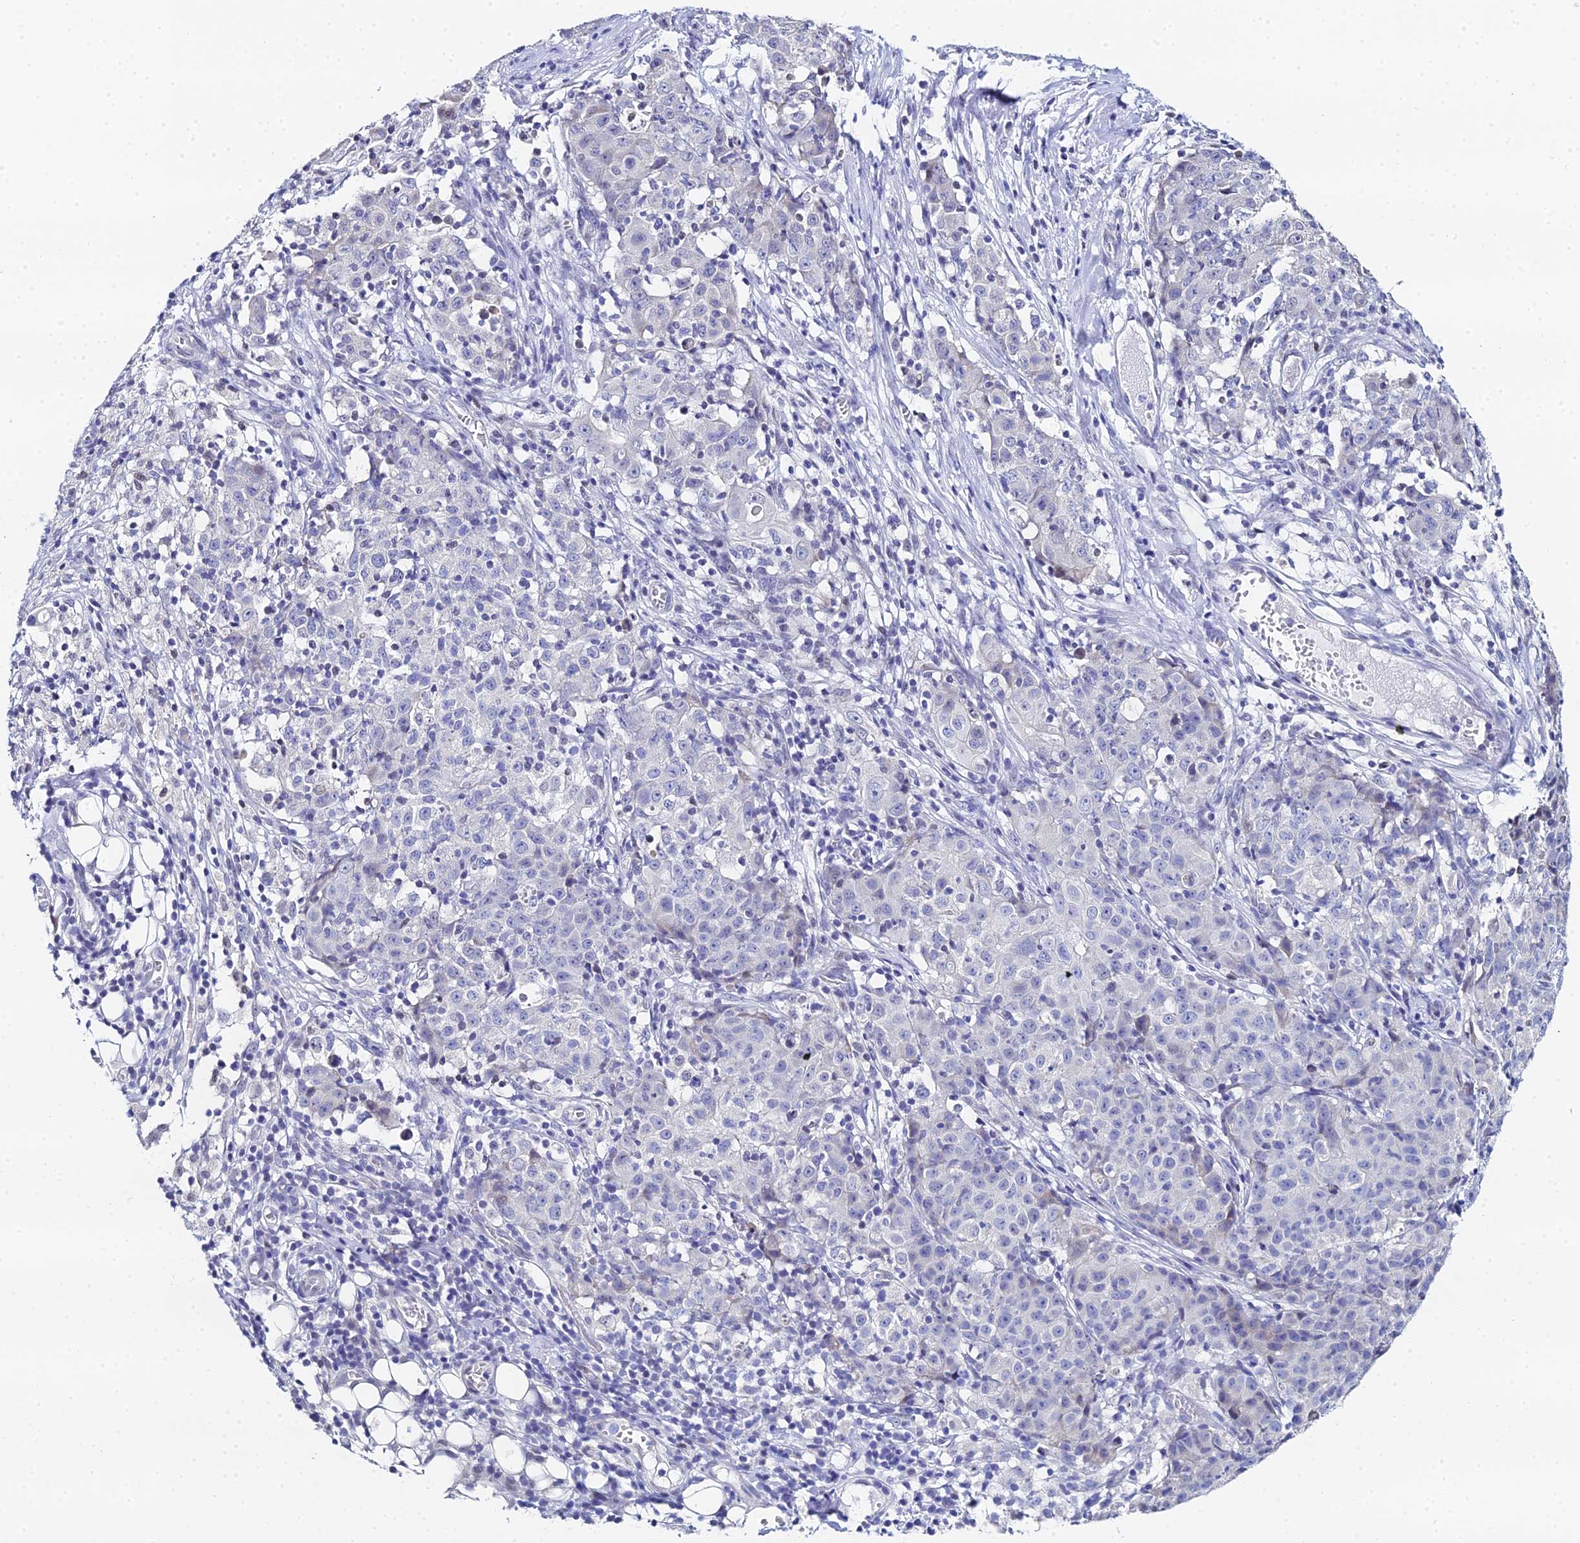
{"staining": {"intensity": "negative", "quantity": "none", "location": "none"}, "tissue": "ovarian cancer", "cell_type": "Tumor cells", "image_type": "cancer", "snomed": [{"axis": "morphology", "description": "Carcinoma, endometroid"}, {"axis": "topography", "description": "Ovary"}], "caption": "DAB immunohistochemical staining of human ovarian cancer (endometroid carcinoma) displays no significant staining in tumor cells.", "gene": "OCM", "patient": {"sex": "female", "age": 42}}